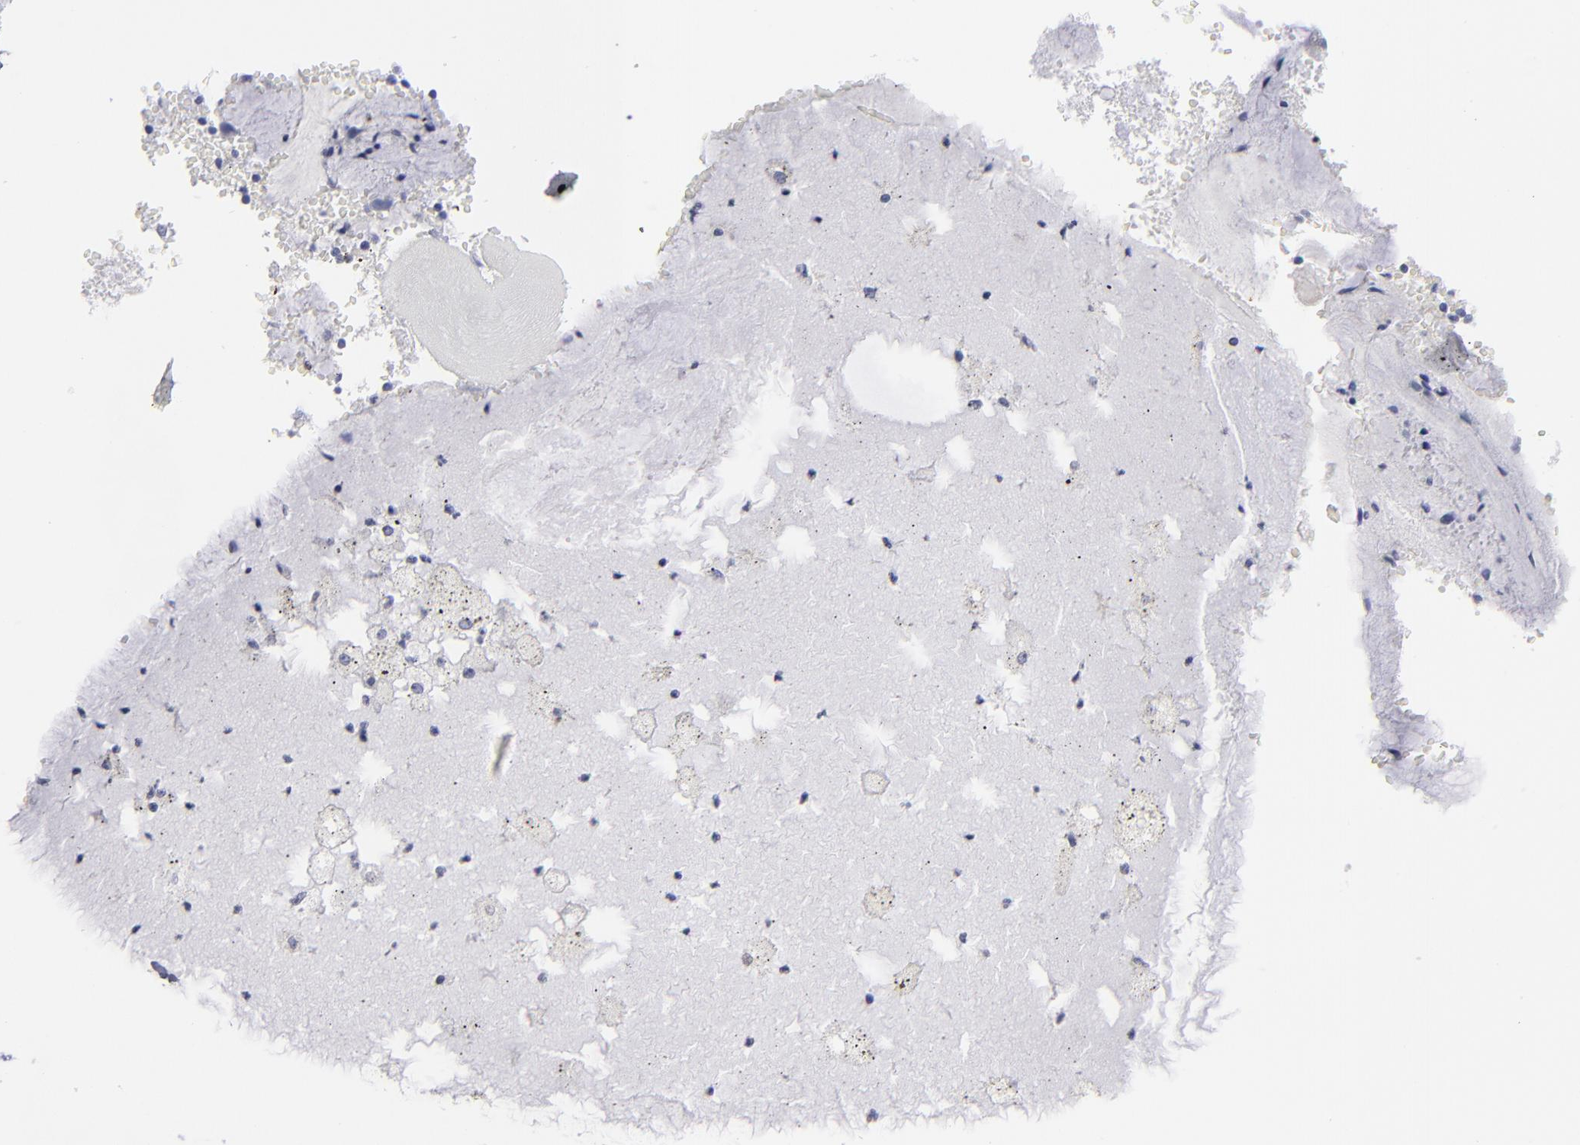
{"staining": {"intensity": "negative", "quantity": "none", "location": "none"}, "tissue": "bronchus", "cell_type": "Respiratory epithelial cells", "image_type": "normal", "snomed": [{"axis": "morphology", "description": "Normal tissue, NOS"}, {"axis": "topography", "description": "Bronchus"}, {"axis": "topography", "description": "Lung"}], "caption": "This photomicrograph is of benign bronchus stained with immunohistochemistry (IHC) to label a protein in brown with the nuclei are counter-stained blue. There is no expression in respiratory epithelial cells.", "gene": "CADM3", "patient": {"sex": "female", "age": 56}}